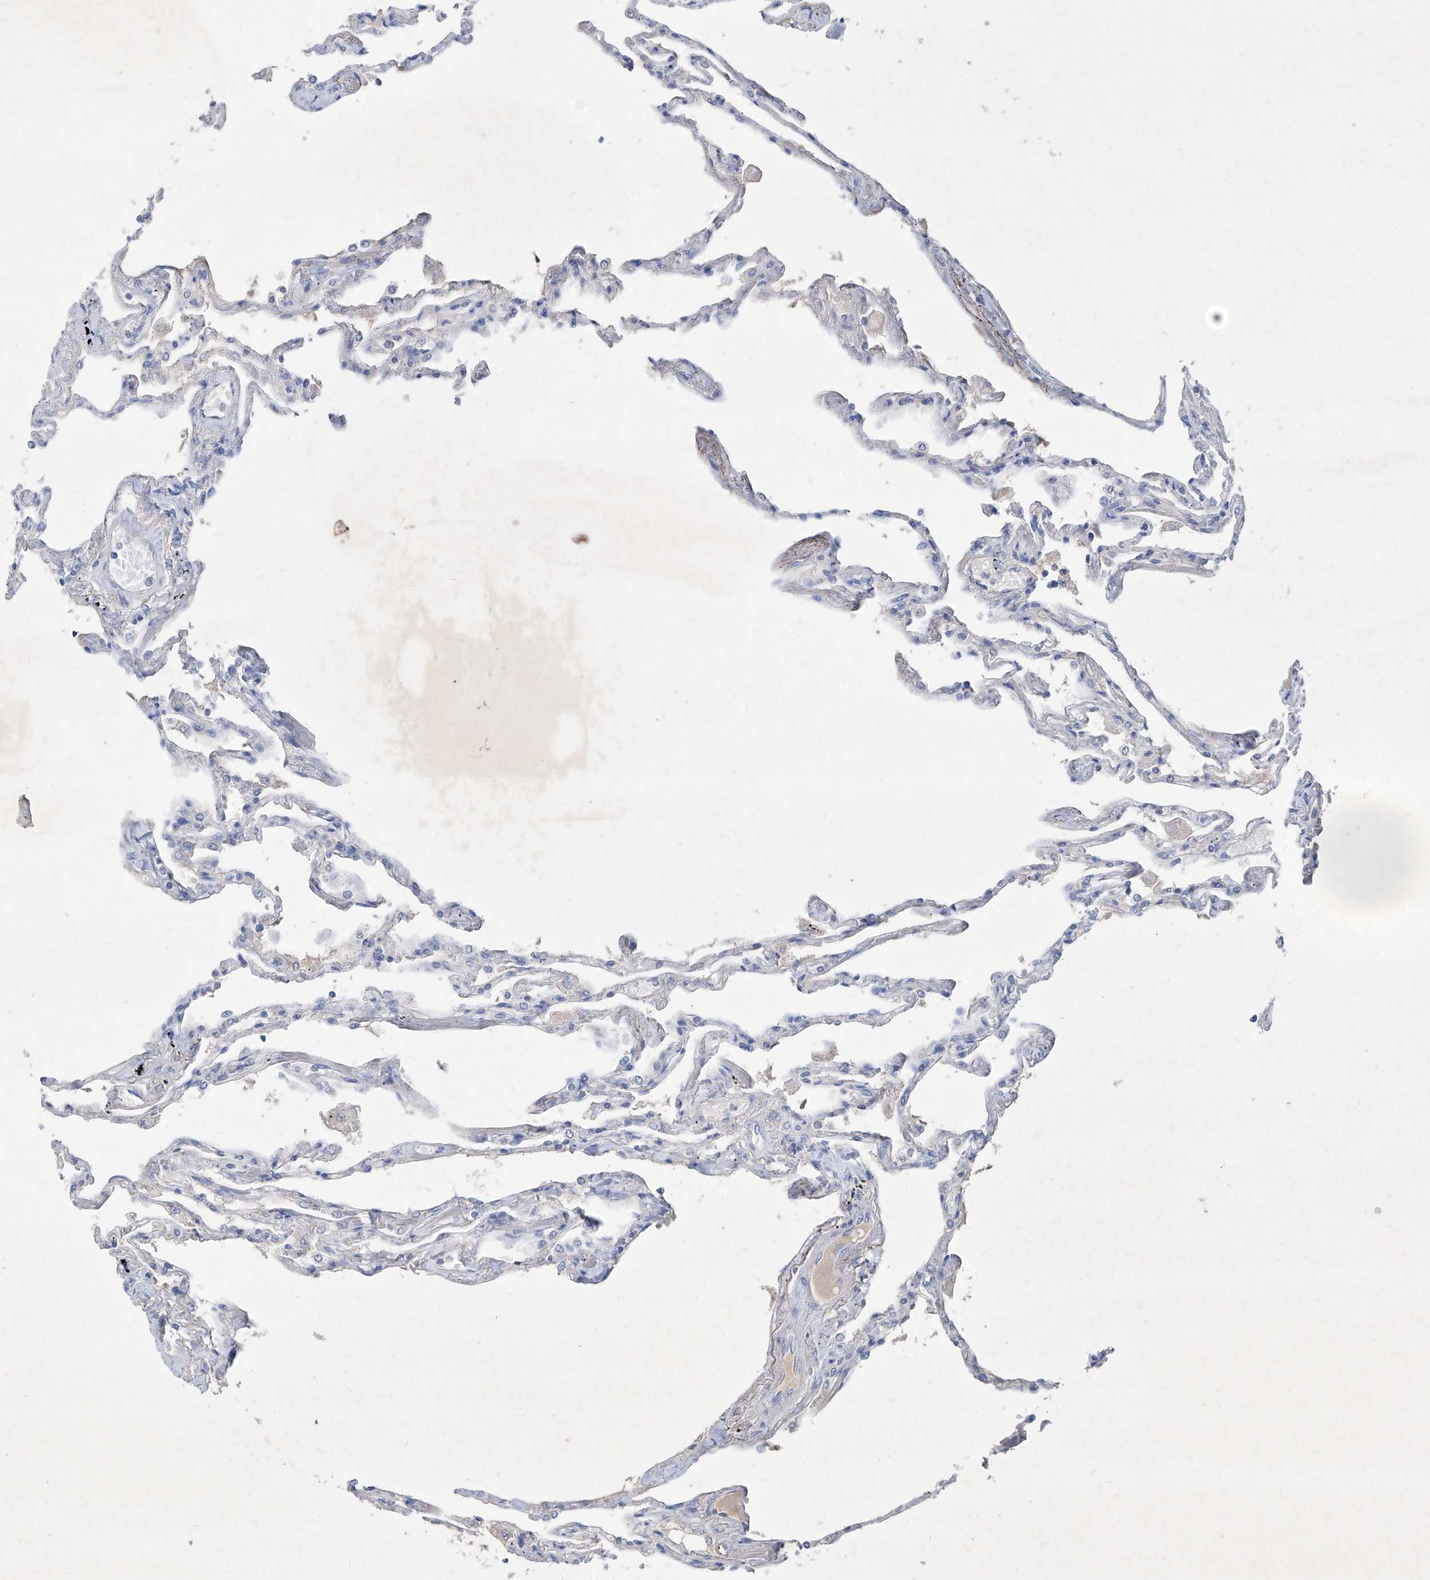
{"staining": {"intensity": "negative", "quantity": "none", "location": "none"}, "tissue": "lung", "cell_type": "Alveolar cells", "image_type": "normal", "snomed": [{"axis": "morphology", "description": "Normal tissue, NOS"}, {"axis": "topography", "description": "Lung"}], "caption": "Immunohistochemistry (IHC) histopathology image of unremarkable lung stained for a protein (brown), which reveals no staining in alveolar cells. Brightfield microscopy of immunohistochemistry (IHC) stained with DAB (3,3'-diaminobenzidine) (brown) and hematoxylin (blue), captured at high magnification.", "gene": "ASNS", "patient": {"sex": "female", "age": 67}}